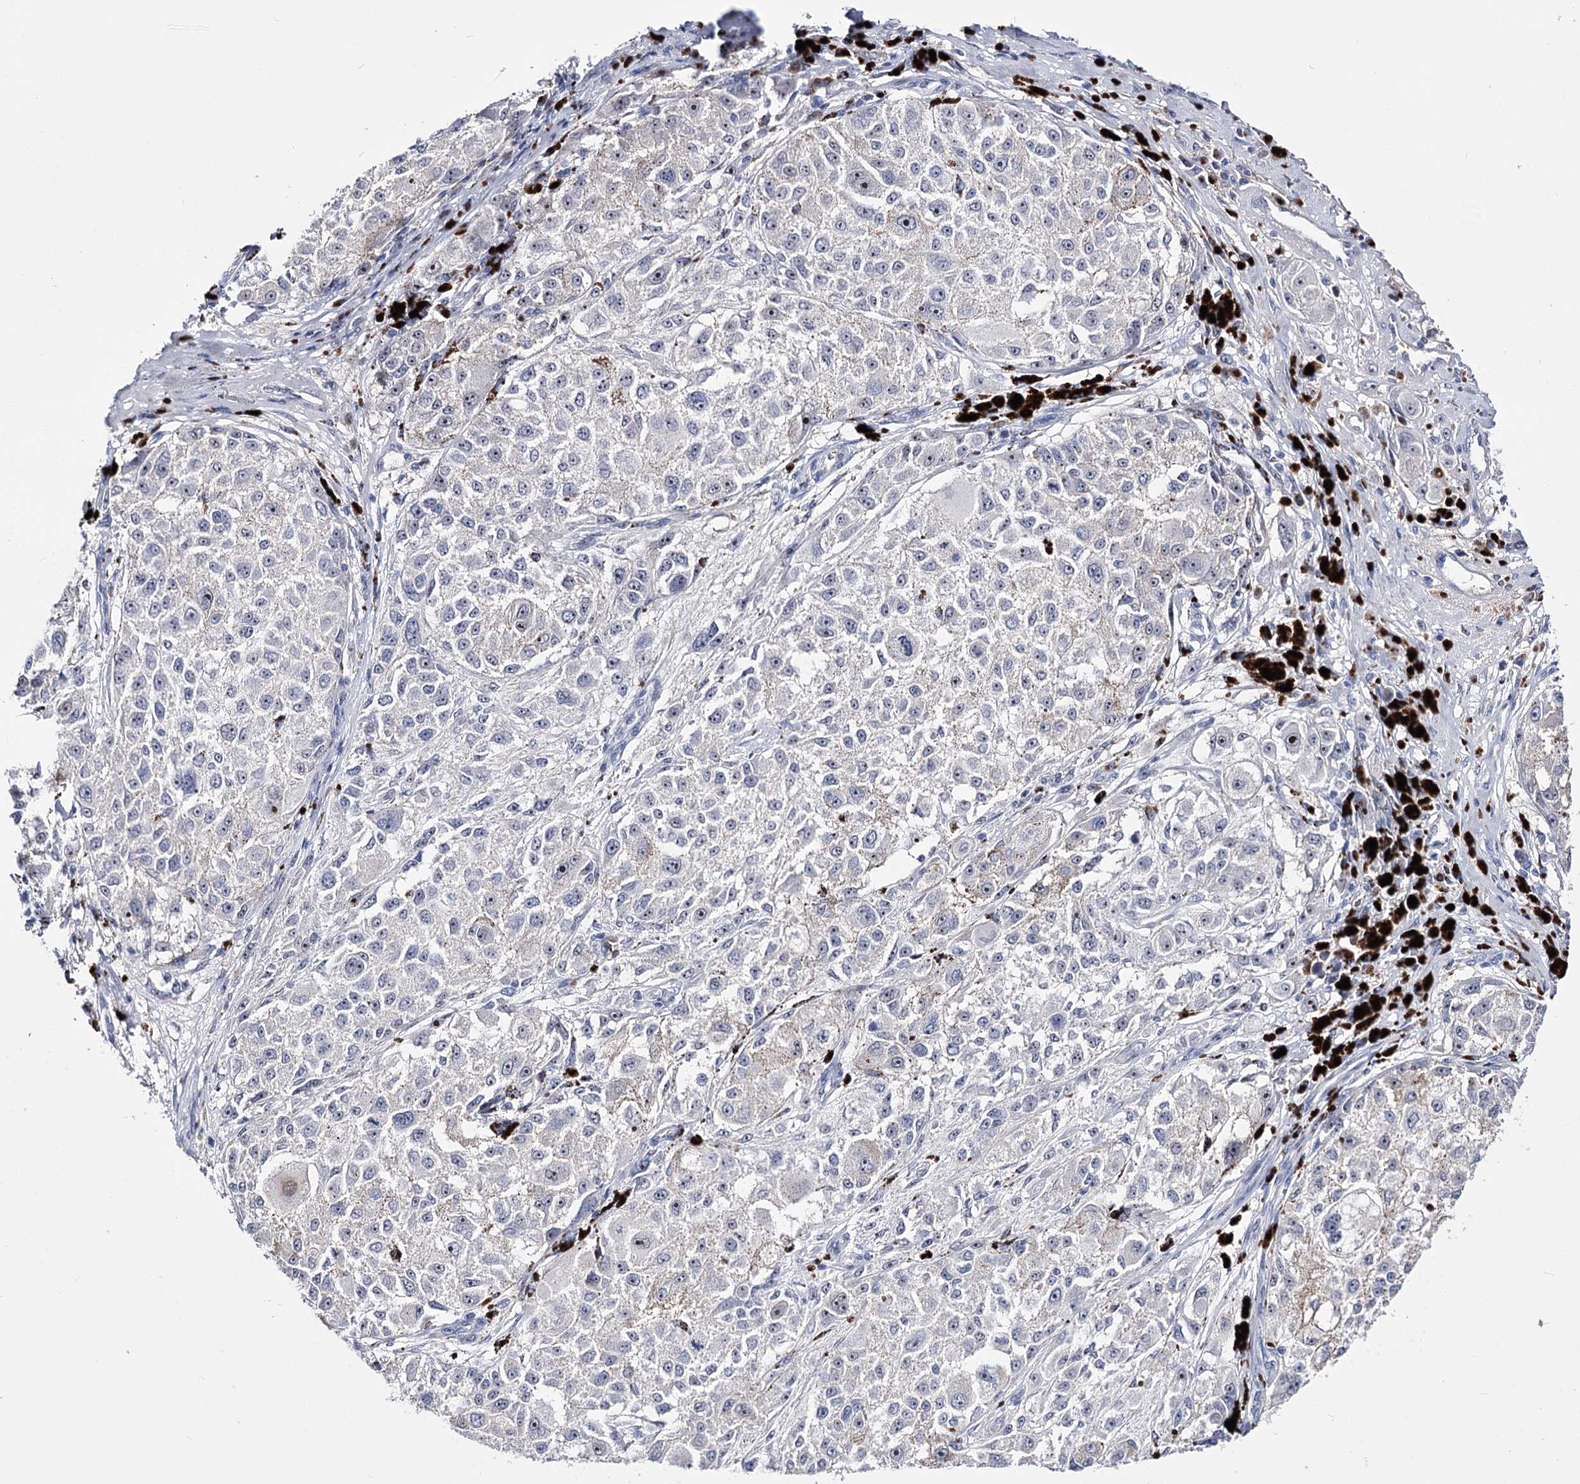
{"staining": {"intensity": "moderate", "quantity": "<25%", "location": "nuclear"}, "tissue": "melanoma", "cell_type": "Tumor cells", "image_type": "cancer", "snomed": [{"axis": "morphology", "description": "Necrosis, NOS"}, {"axis": "morphology", "description": "Malignant melanoma, NOS"}, {"axis": "topography", "description": "Skin"}], "caption": "IHC of melanoma exhibits low levels of moderate nuclear staining in about <25% of tumor cells. (DAB IHC, brown staining for protein, blue staining for nuclei).", "gene": "PCGF5", "patient": {"sex": "female", "age": 87}}